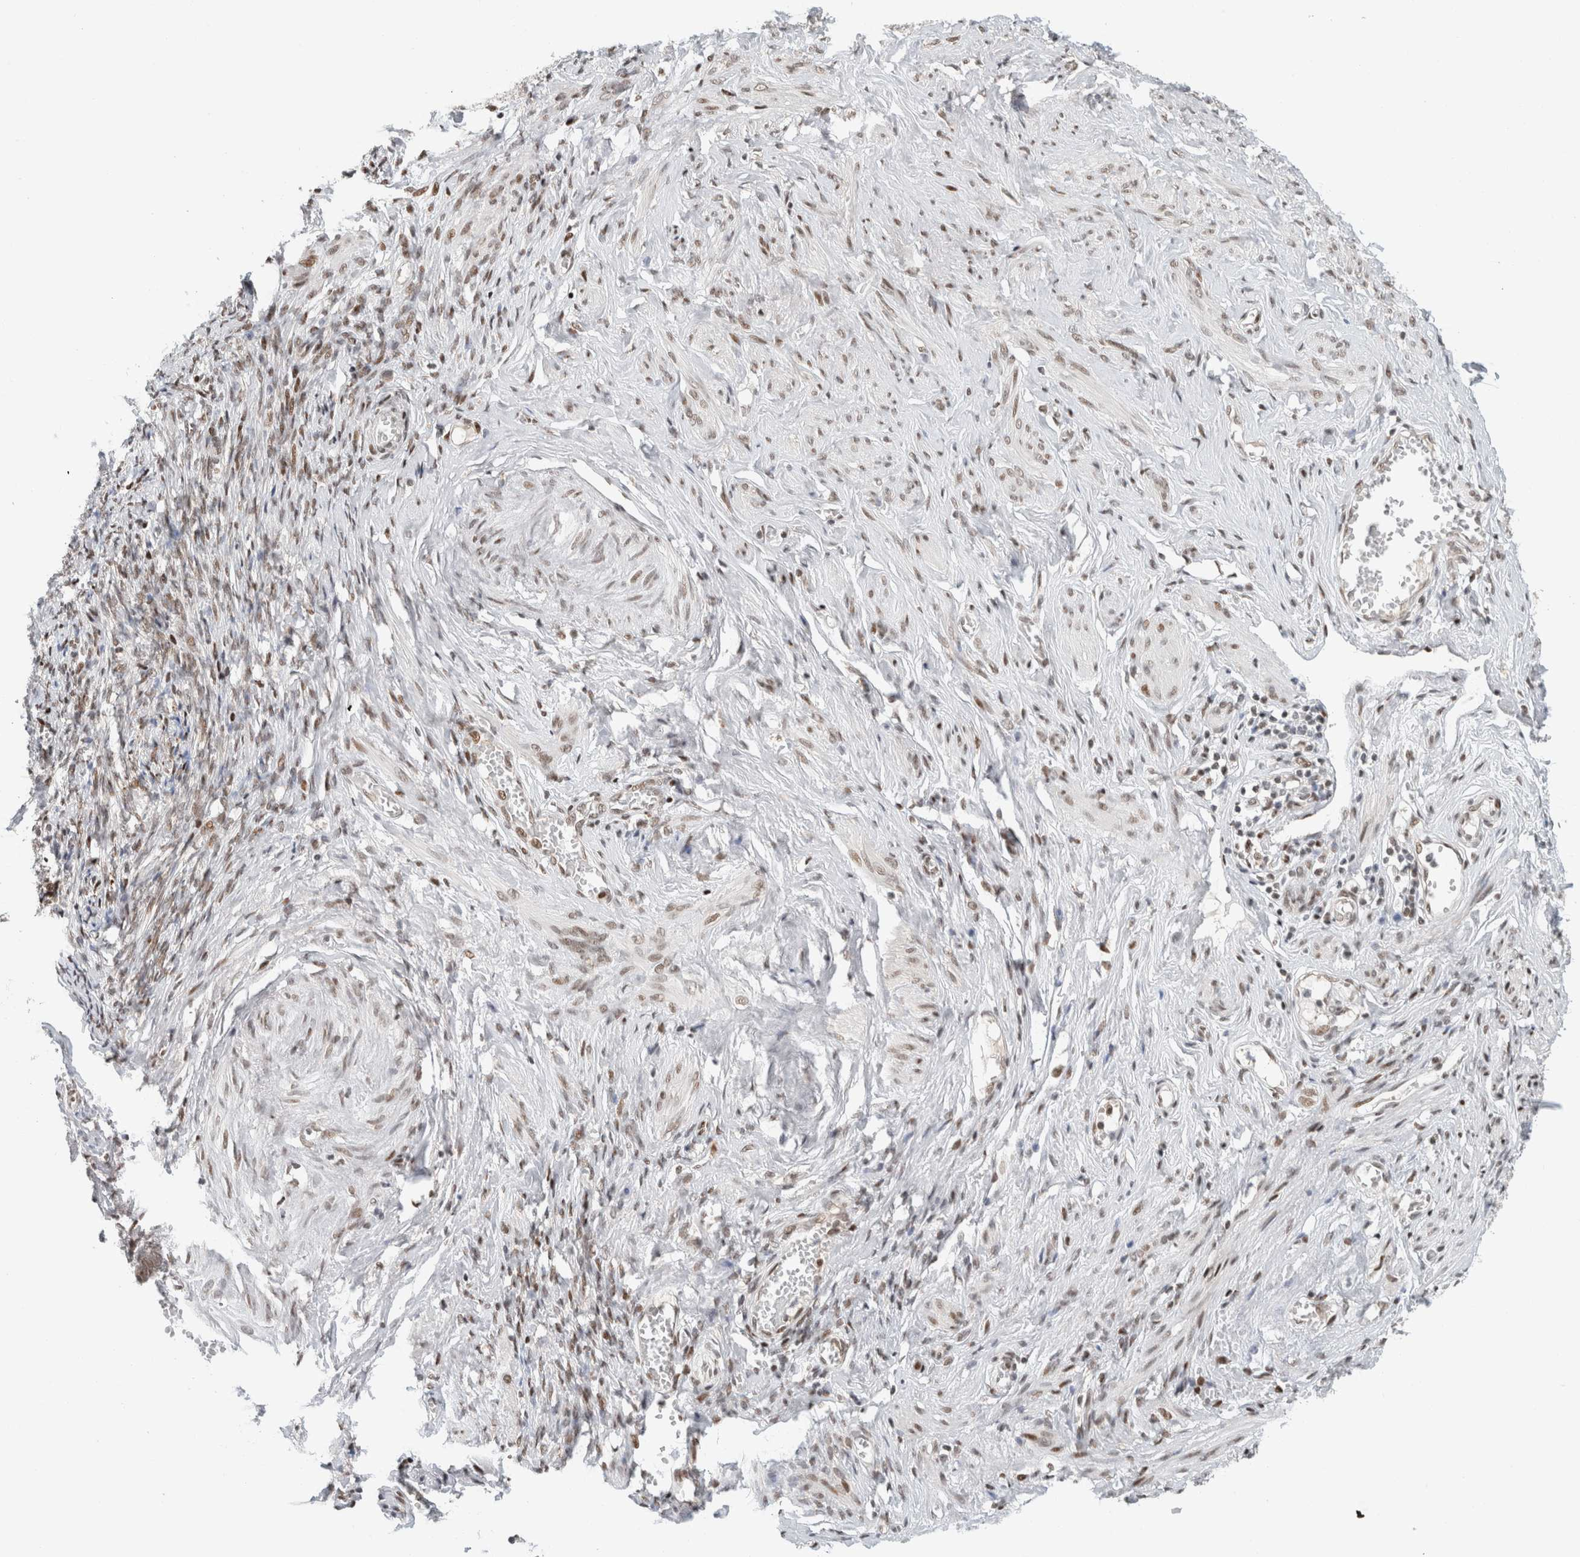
{"staining": {"intensity": "weak", "quantity": "25%-75%", "location": "nuclear"}, "tissue": "adipose tissue", "cell_type": "Adipocytes", "image_type": "normal", "snomed": [{"axis": "morphology", "description": "Normal tissue, NOS"}, {"axis": "topography", "description": "Vascular tissue"}, {"axis": "topography", "description": "Fallopian tube"}, {"axis": "topography", "description": "Ovary"}], "caption": "Immunohistochemistry histopathology image of normal adipose tissue: human adipose tissue stained using immunohistochemistry (IHC) exhibits low levels of weak protein expression localized specifically in the nuclear of adipocytes, appearing as a nuclear brown color.", "gene": "HNRNPR", "patient": {"sex": "female", "age": 67}}